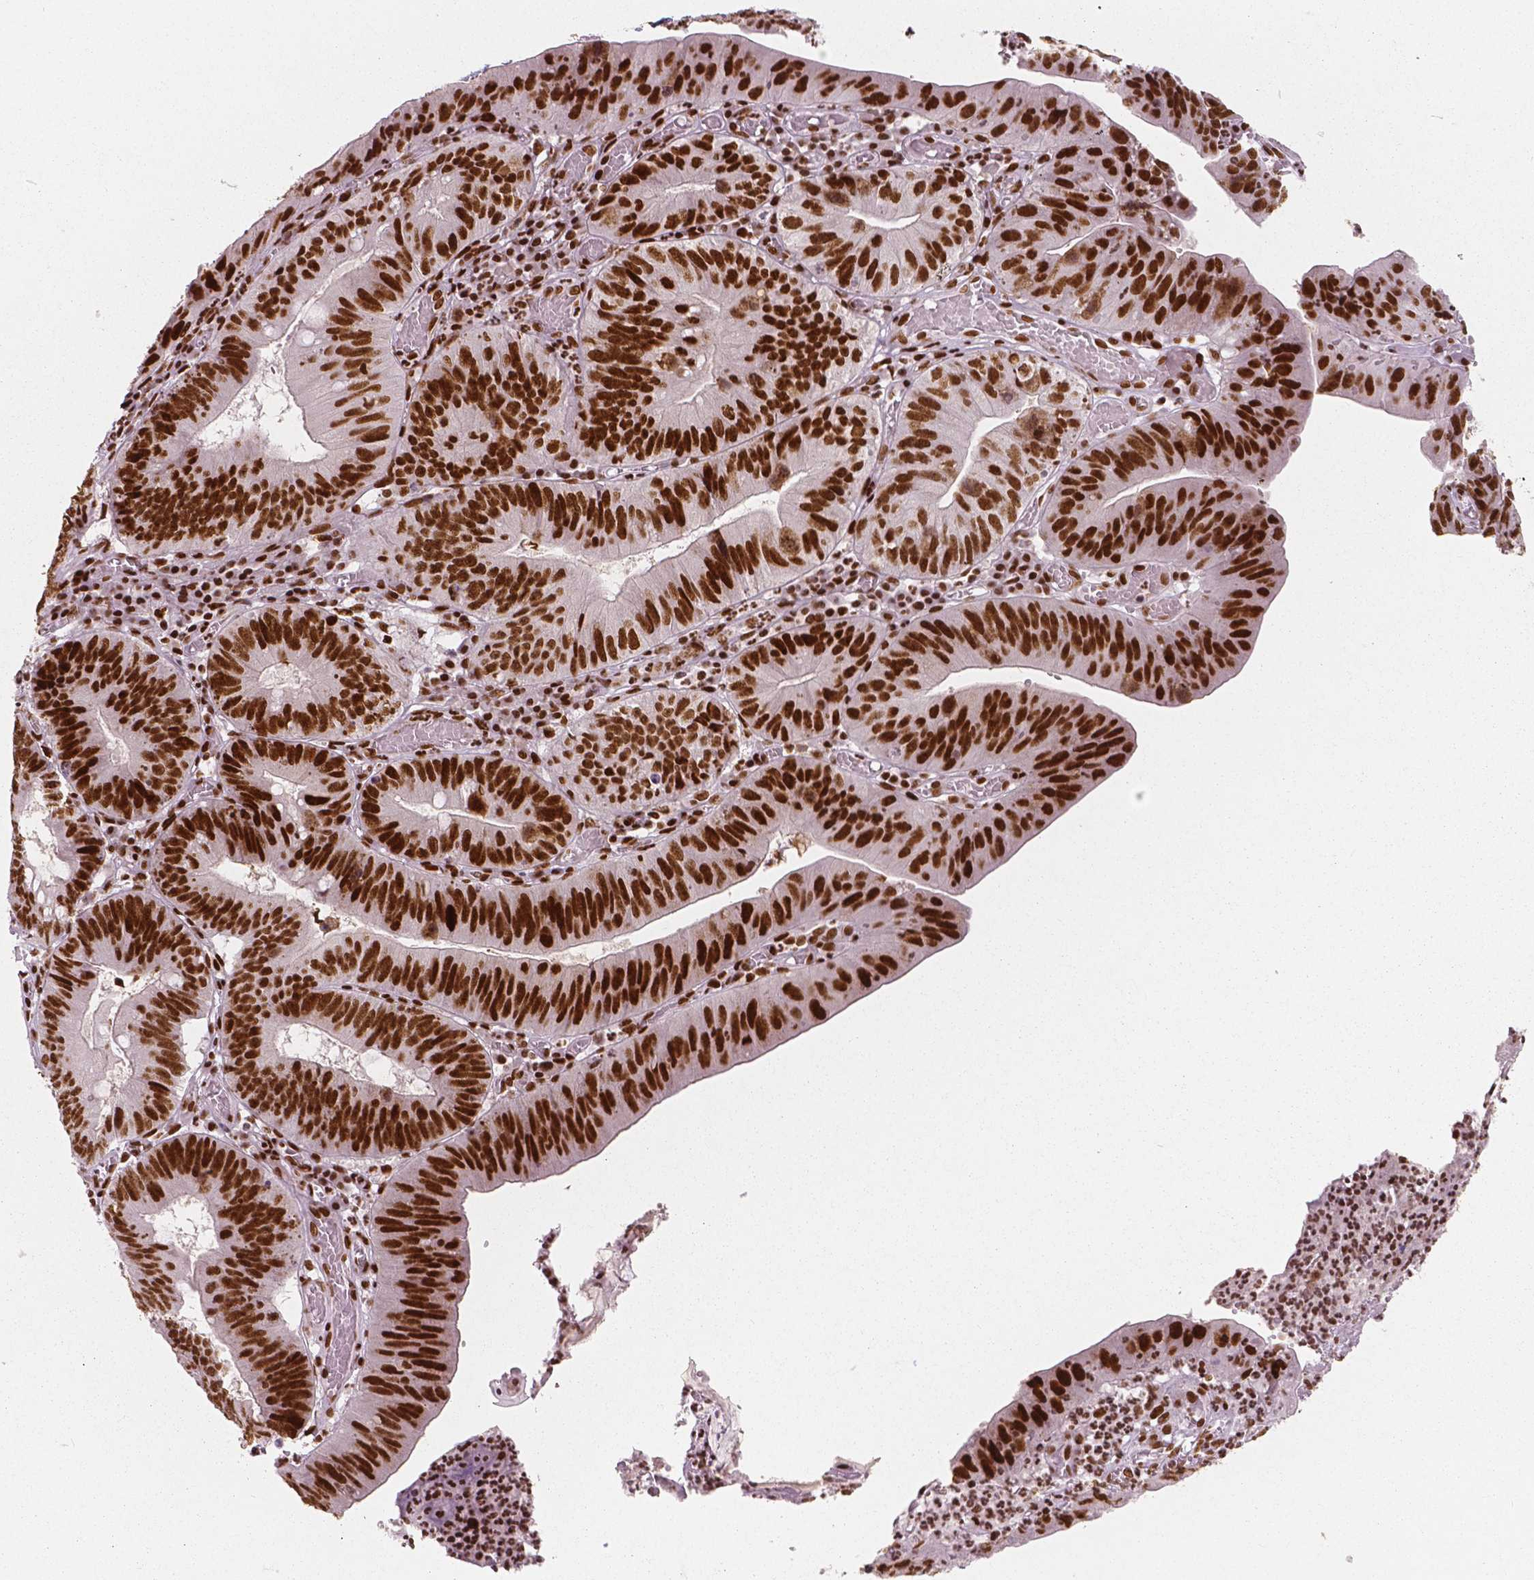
{"staining": {"intensity": "strong", "quantity": ">75%", "location": "nuclear"}, "tissue": "stomach cancer", "cell_type": "Tumor cells", "image_type": "cancer", "snomed": [{"axis": "morphology", "description": "Adenocarcinoma, NOS"}, {"axis": "topography", "description": "Stomach"}], "caption": "Immunohistochemical staining of stomach cancer (adenocarcinoma) shows high levels of strong nuclear protein positivity in about >75% of tumor cells.", "gene": "BRD4", "patient": {"sex": "male", "age": 59}}